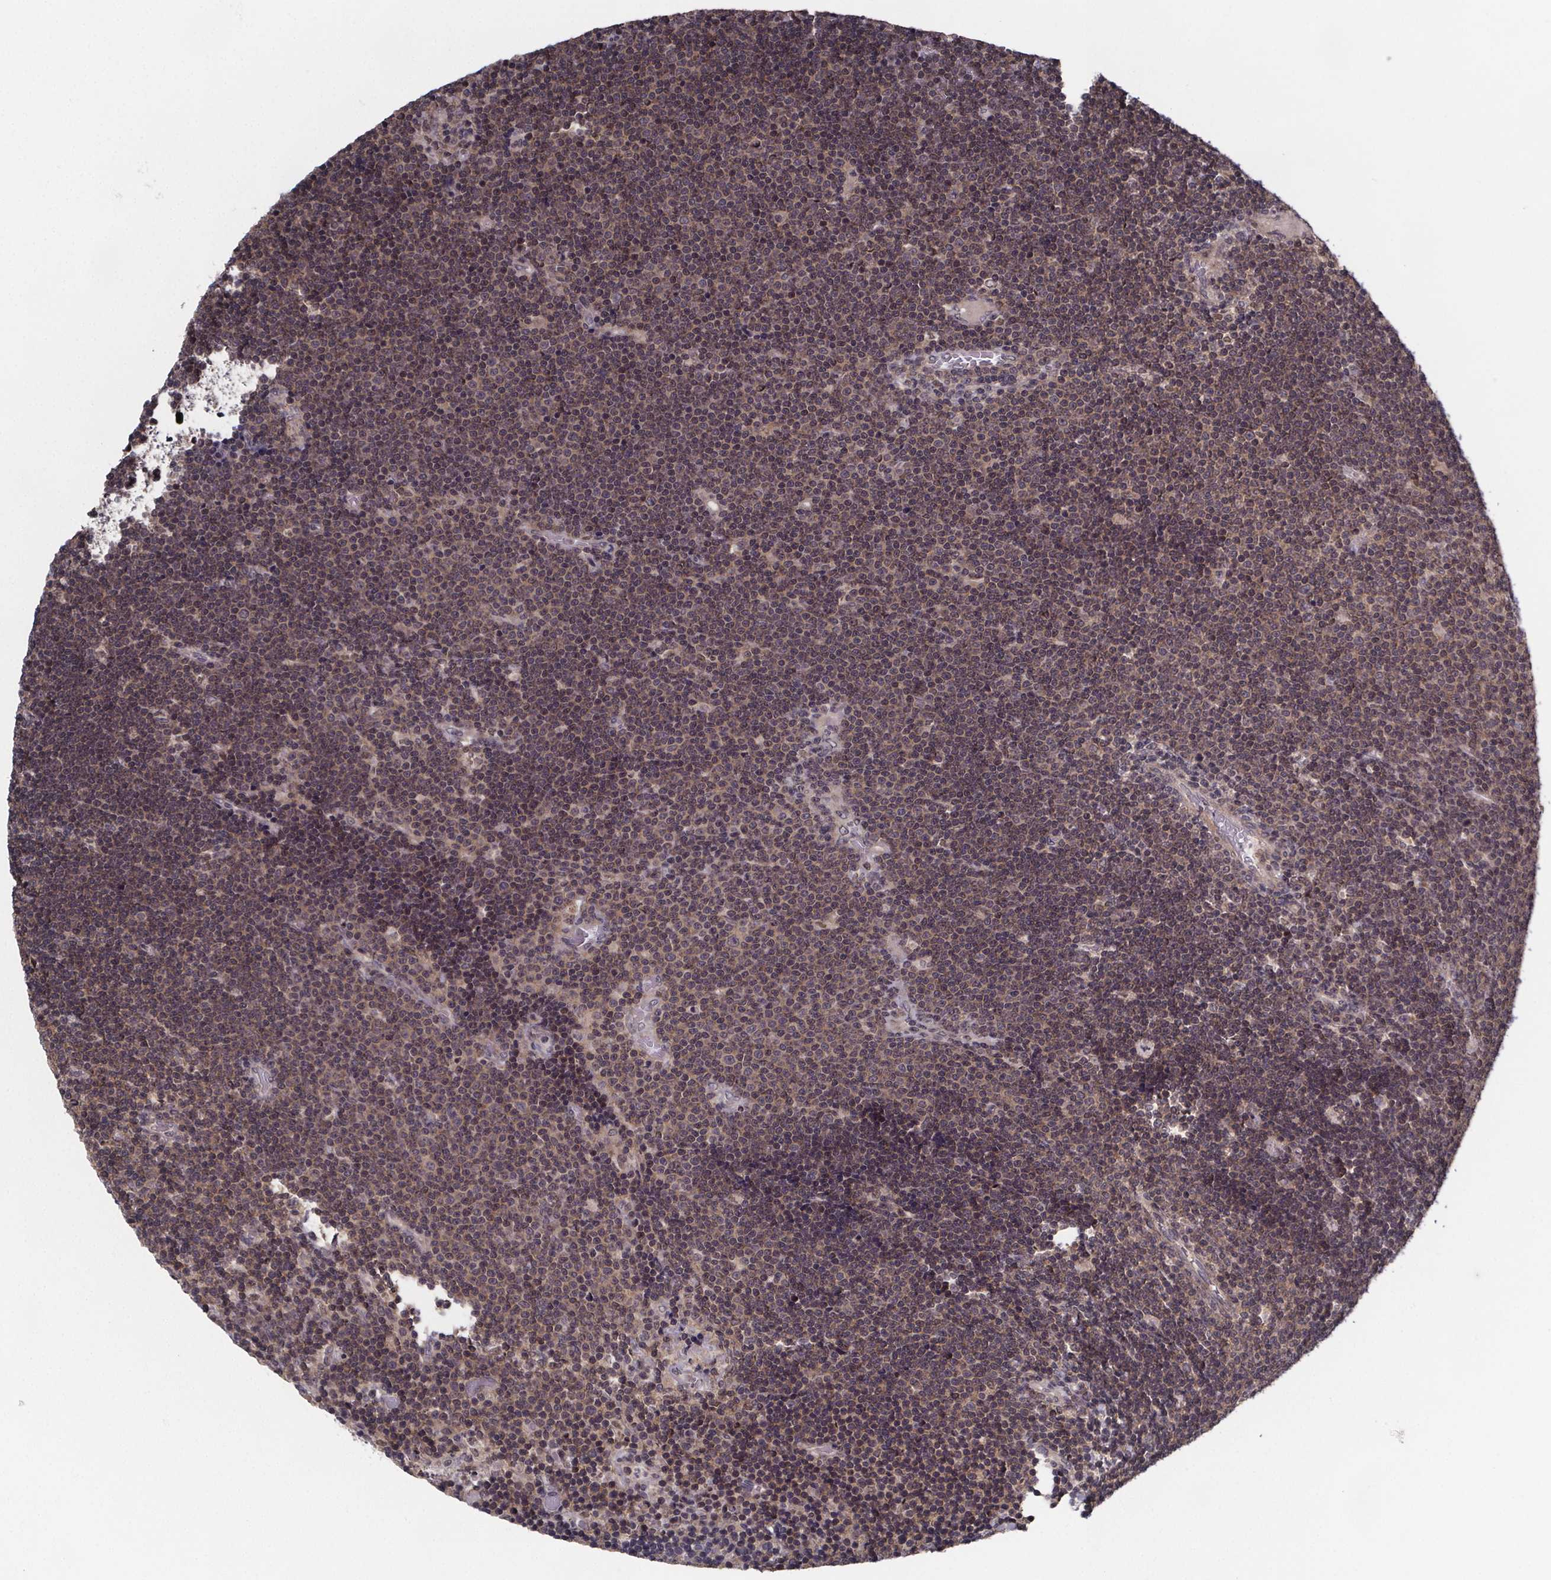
{"staining": {"intensity": "weak", "quantity": ">75%", "location": "cytoplasmic/membranous,nuclear"}, "tissue": "lymphoma", "cell_type": "Tumor cells", "image_type": "cancer", "snomed": [{"axis": "morphology", "description": "Malignant lymphoma, non-Hodgkin's type, Low grade"}, {"axis": "topography", "description": "Brain"}], "caption": "High-magnification brightfield microscopy of low-grade malignant lymphoma, non-Hodgkin's type stained with DAB (3,3'-diaminobenzidine) (brown) and counterstained with hematoxylin (blue). tumor cells exhibit weak cytoplasmic/membranous and nuclear expression is identified in about>75% of cells. Using DAB (brown) and hematoxylin (blue) stains, captured at high magnification using brightfield microscopy.", "gene": "FN3KRP", "patient": {"sex": "female", "age": 66}}